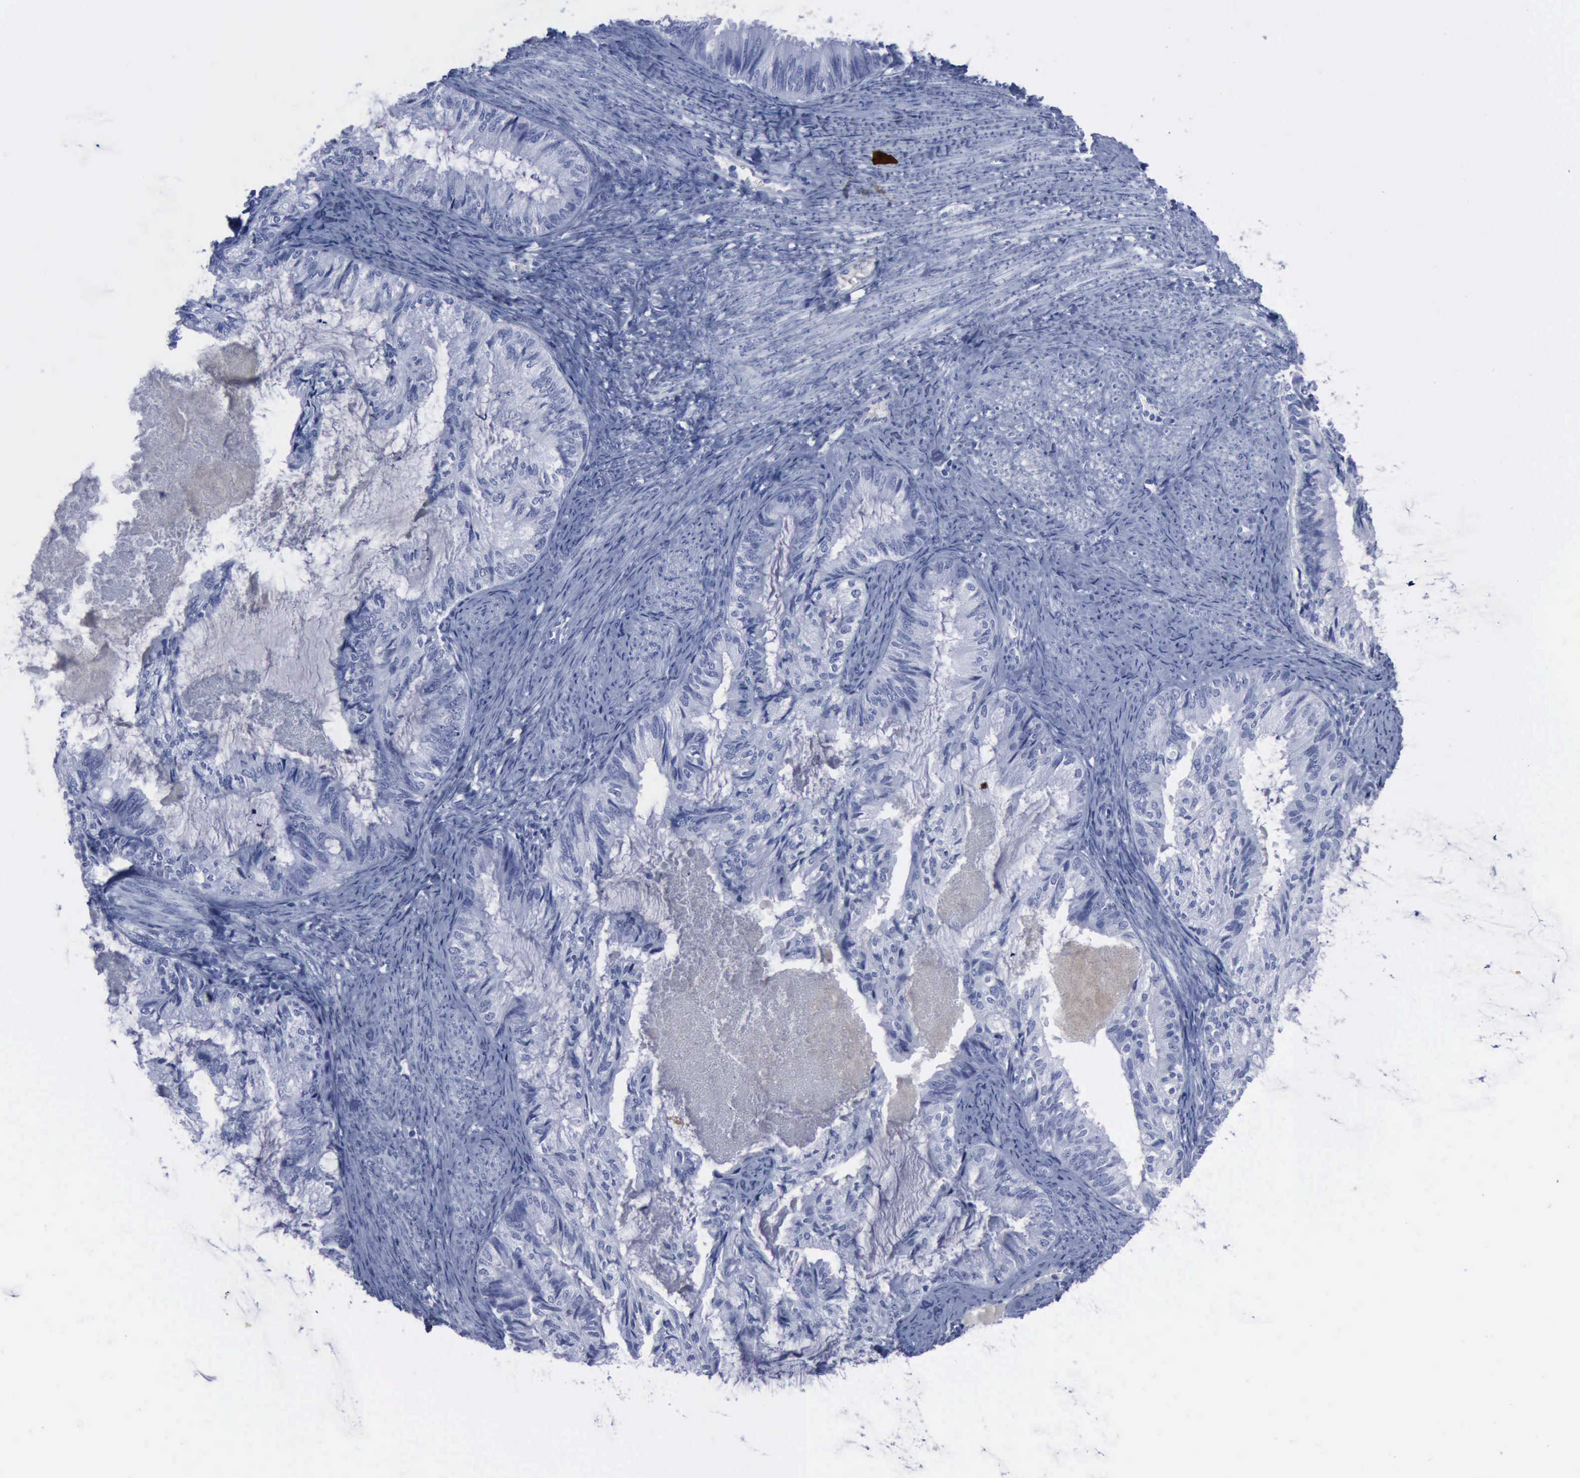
{"staining": {"intensity": "negative", "quantity": "none", "location": "none"}, "tissue": "endometrial cancer", "cell_type": "Tumor cells", "image_type": "cancer", "snomed": [{"axis": "morphology", "description": "Adenocarcinoma, NOS"}, {"axis": "topography", "description": "Endometrium"}], "caption": "There is no significant expression in tumor cells of endometrial cancer. (Stains: DAB (3,3'-diaminobenzidine) immunohistochemistry (IHC) with hematoxylin counter stain, Microscopy: brightfield microscopy at high magnification).", "gene": "NGFR", "patient": {"sex": "female", "age": 86}}